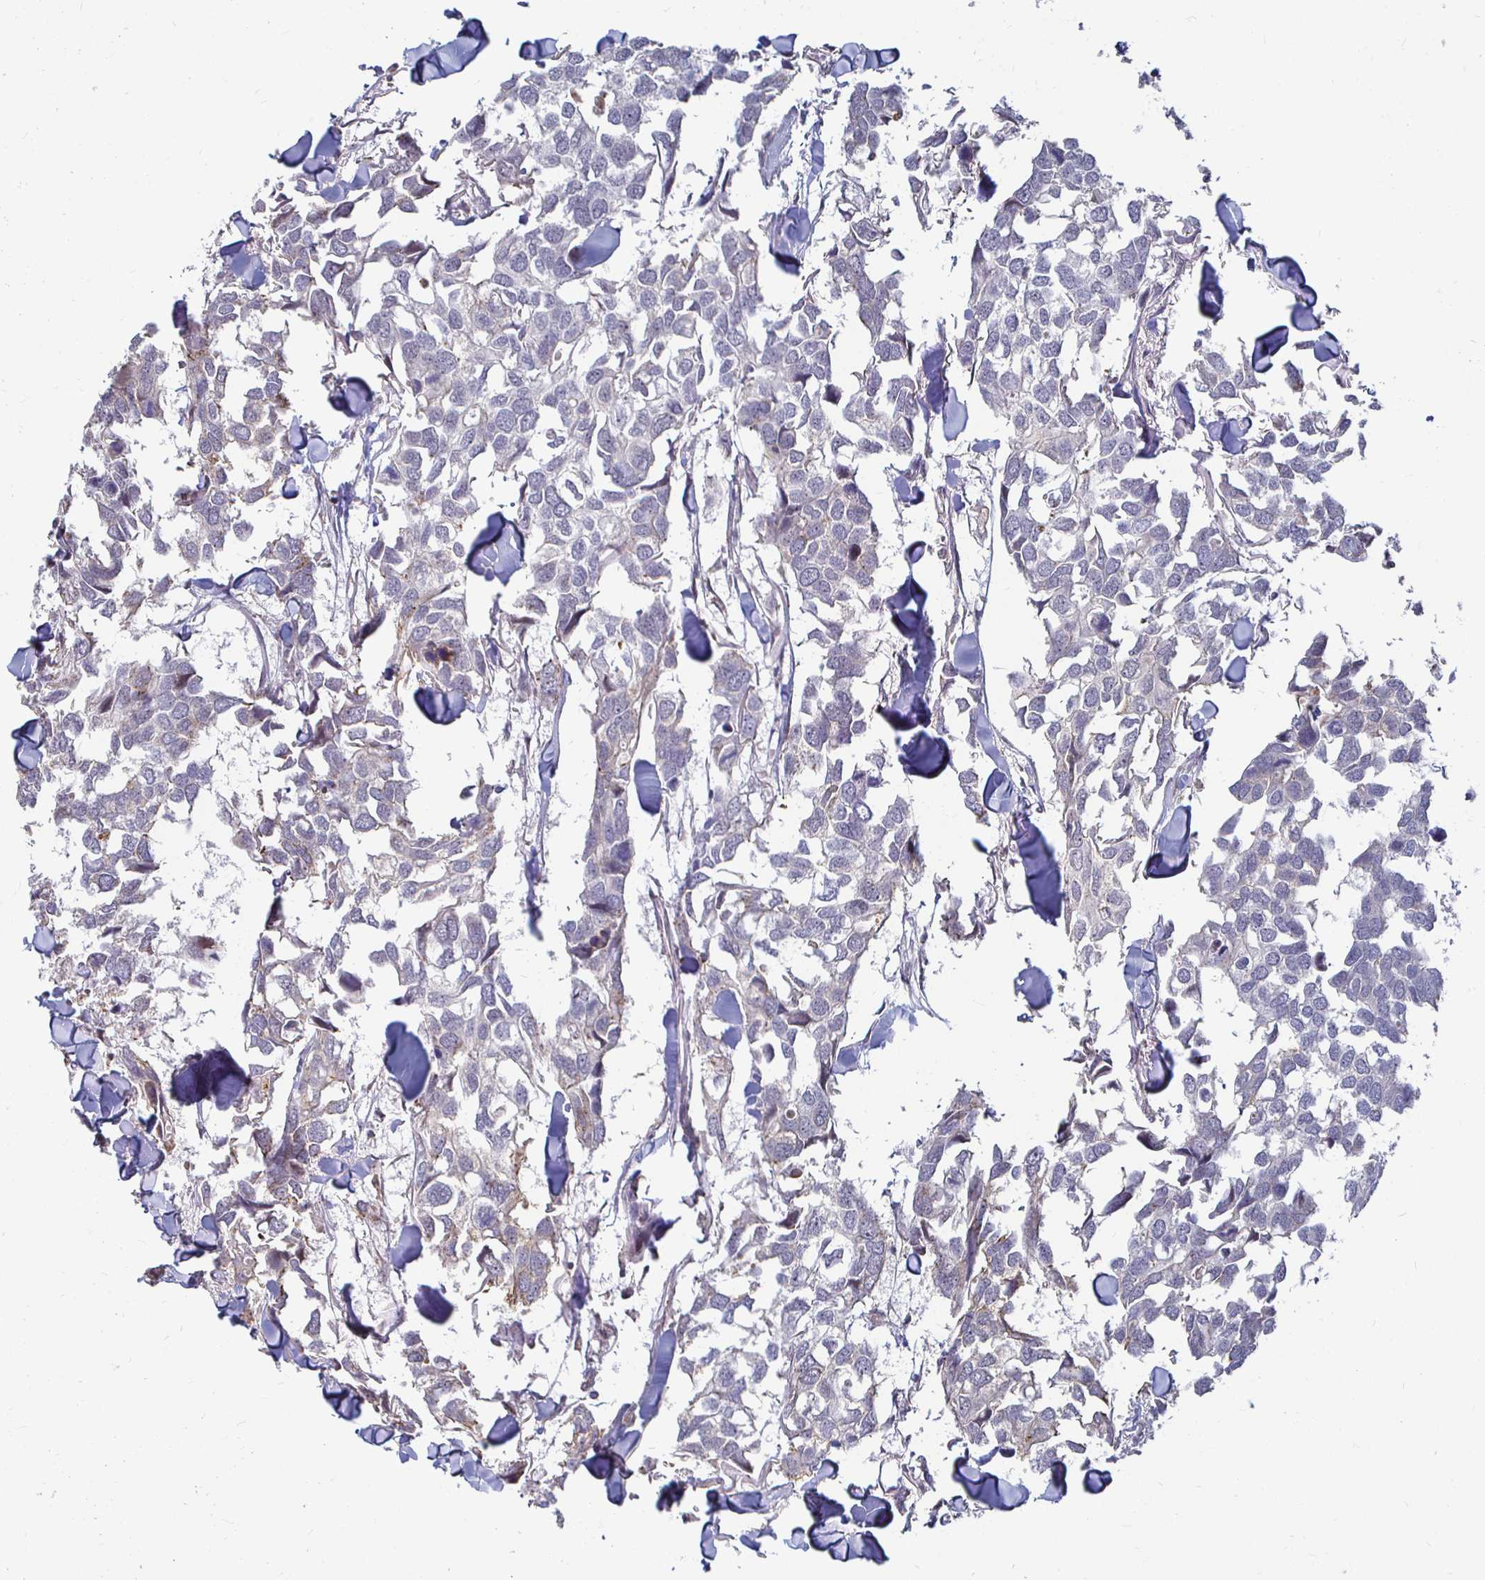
{"staining": {"intensity": "negative", "quantity": "none", "location": "none"}, "tissue": "breast cancer", "cell_type": "Tumor cells", "image_type": "cancer", "snomed": [{"axis": "morphology", "description": "Duct carcinoma"}, {"axis": "topography", "description": "Breast"}], "caption": "The photomicrograph reveals no staining of tumor cells in breast invasive ductal carcinoma. (DAB IHC with hematoxylin counter stain).", "gene": "CAPN11", "patient": {"sex": "female", "age": 83}}